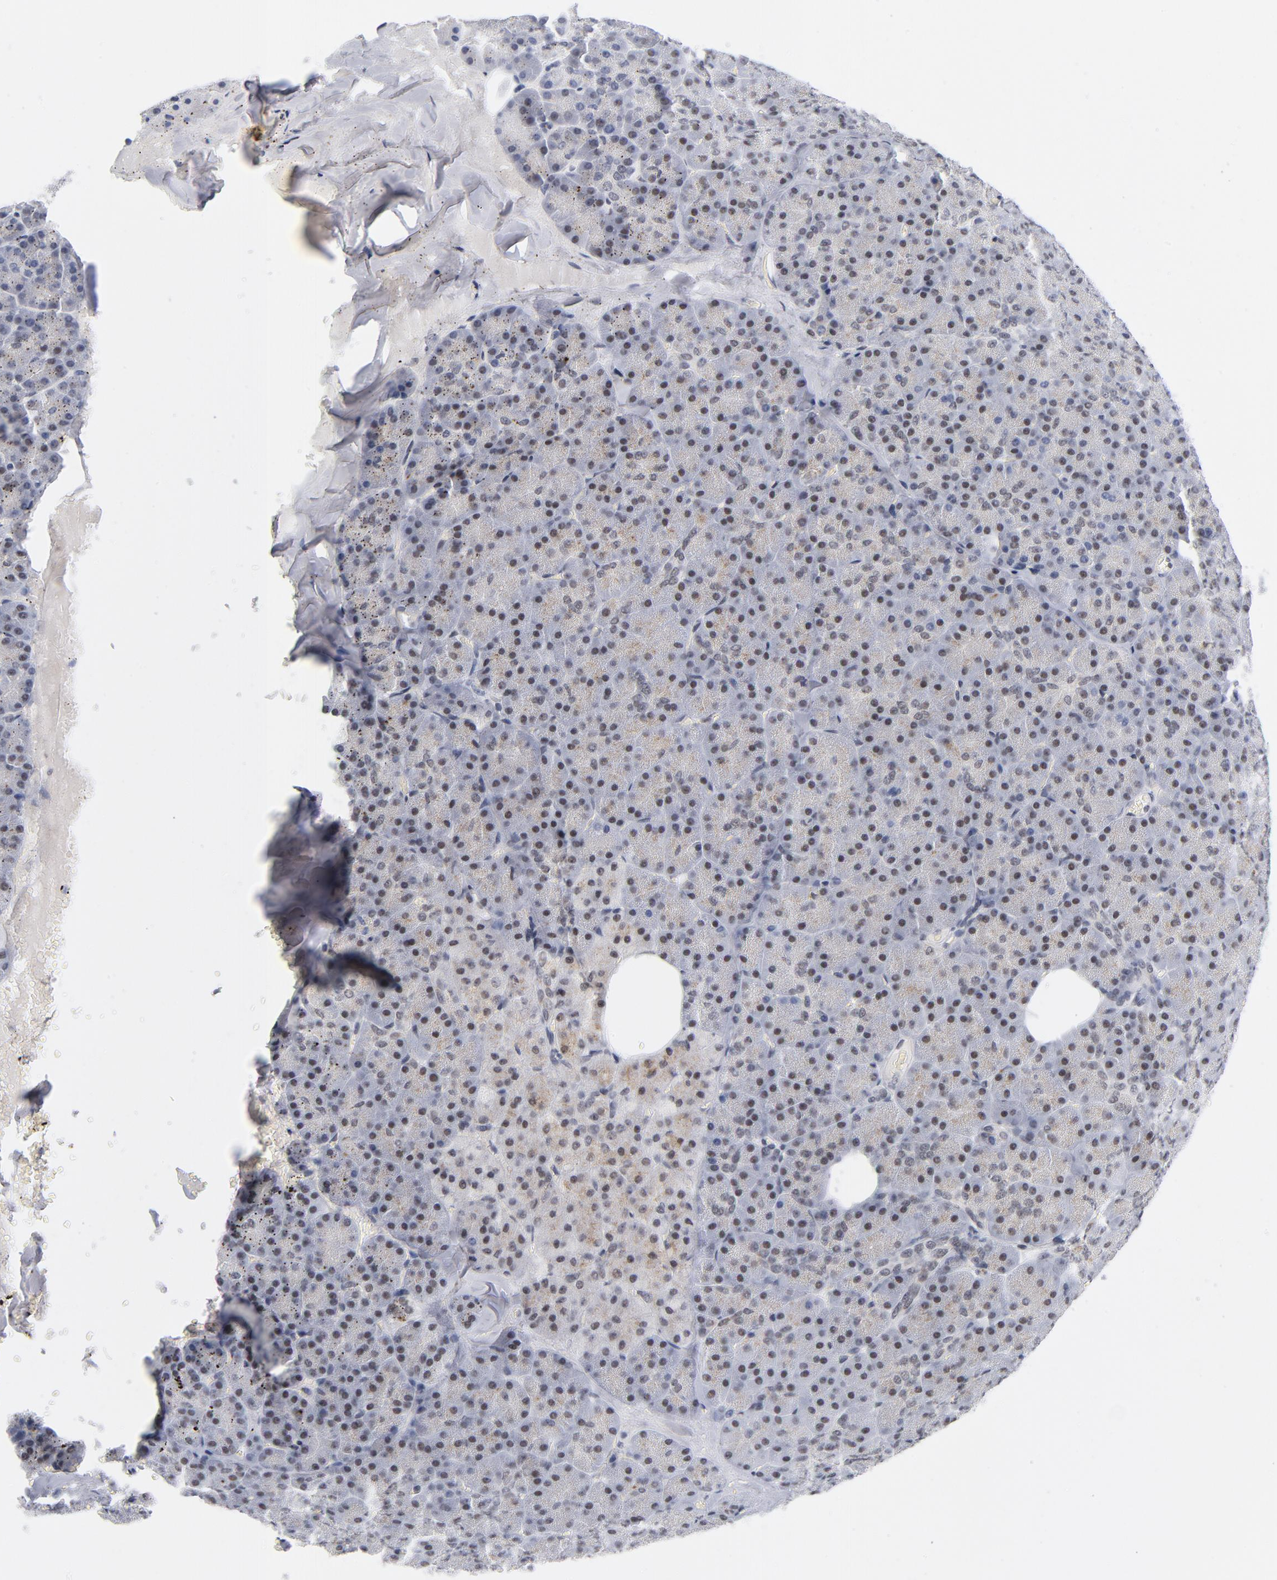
{"staining": {"intensity": "weak", "quantity": "25%-75%", "location": "cytoplasmic/membranous,nuclear"}, "tissue": "pancreas", "cell_type": "Exocrine glandular cells", "image_type": "normal", "snomed": [{"axis": "morphology", "description": "Normal tissue, NOS"}, {"axis": "topography", "description": "Pancreas"}], "caption": "Immunohistochemistry of normal pancreas shows low levels of weak cytoplasmic/membranous,nuclear staining in about 25%-75% of exocrine glandular cells.", "gene": "BAP1", "patient": {"sex": "female", "age": 35}}